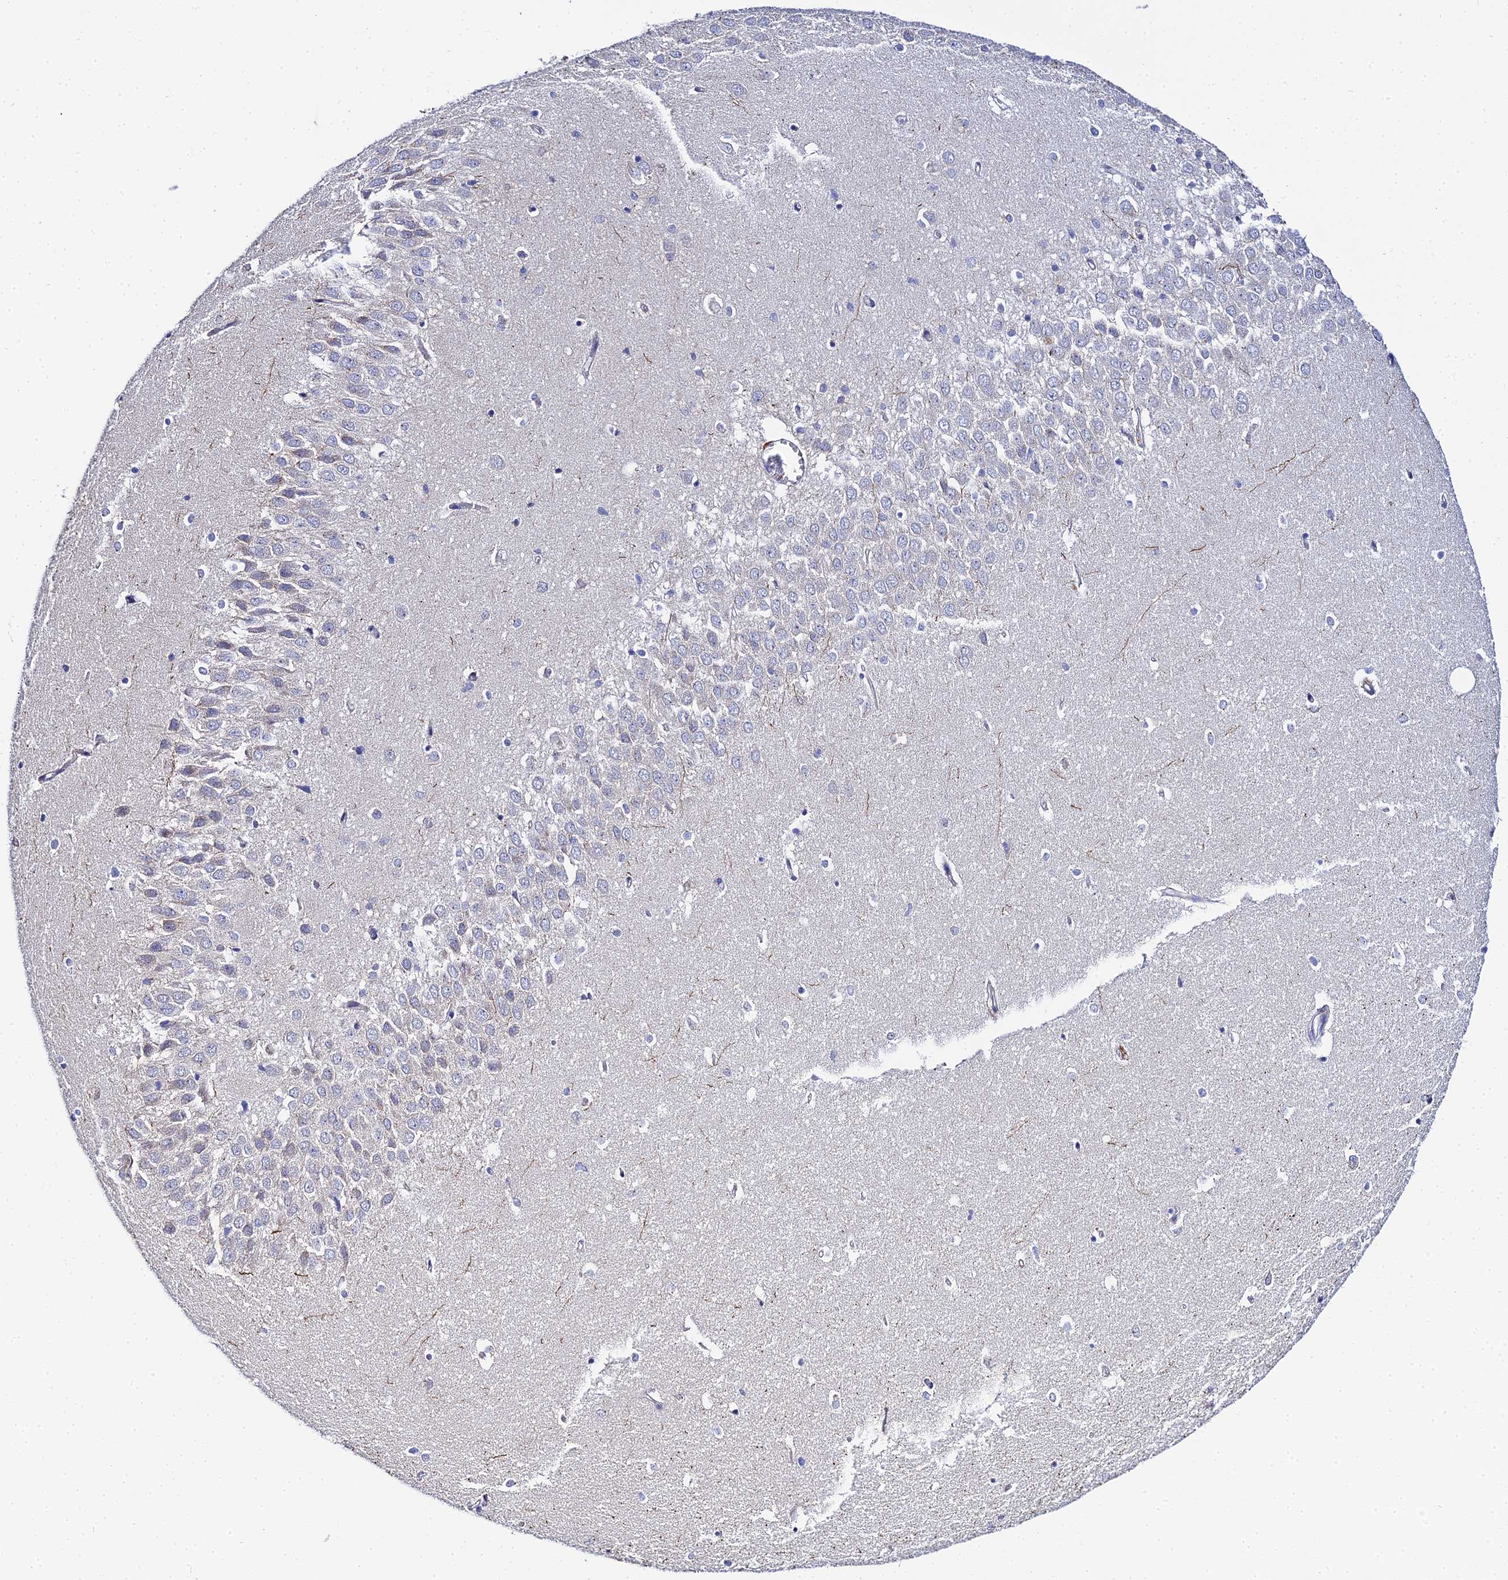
{"staining": {"intensity": "moderate", "quantity": "<25%", "location": "cytoplasmic/membranous"}, "tissue": "hippocampus", "cell_type": "Glial cells", "image_type": "normal", "snomed": [{"axis": "morphology", "description": "Normal tissue, NOS"}, {"axis": "topography", "description": "Hippocampus"}], "caption": "Immunohistochemical staining of benign hippocampus demonstrates moderate cytoplasmic/membranous protein staining in approximately <25% of glial cells. (Brightfield microscopy of DAB IHC at high magnification).", "gene": "APOBEC3H", "patient": {"sex": "female", "age": 64}}